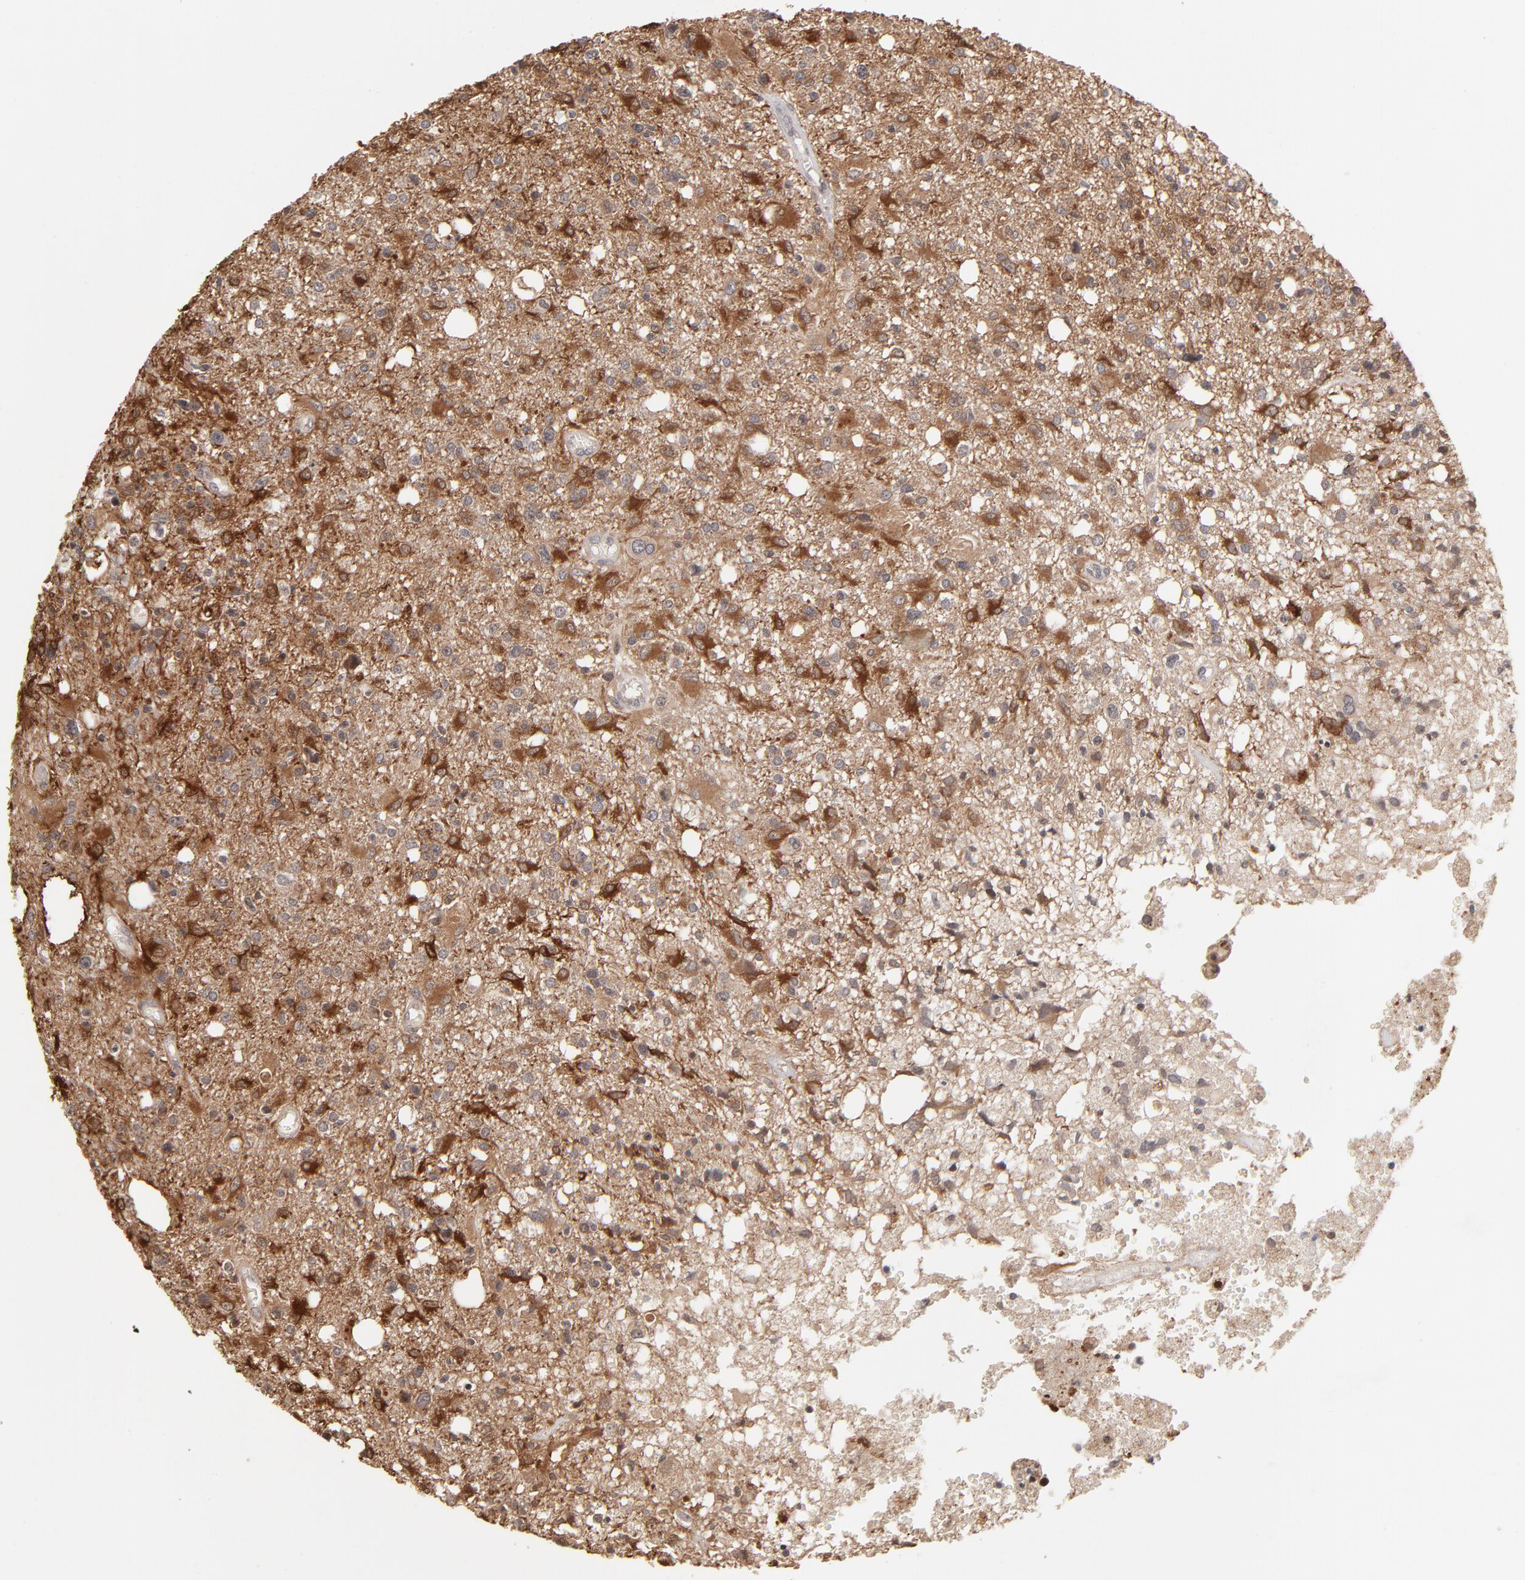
{"staining": {"intensity": "strong", "quantity": "25%-75%", "location": "cytoplasmic/membranous"}, "tissue": "glioma", "cell_type": "Tumor cells", "image_type": "cancer", "snomed": [{"axis": "morphology", "description": "Glioma, malignant, High grade"}, {"axis": "topography", "description": "Cerebral cortex"}], "caption": "Immunohistochemical staining of malignant glioma (high-grade) displays strong cytoplasmic/membranous protein expression in about 25%-75% of tumor cells.", "gene": "ARIH1", "patient": {"sex": "male", "age": 76}}